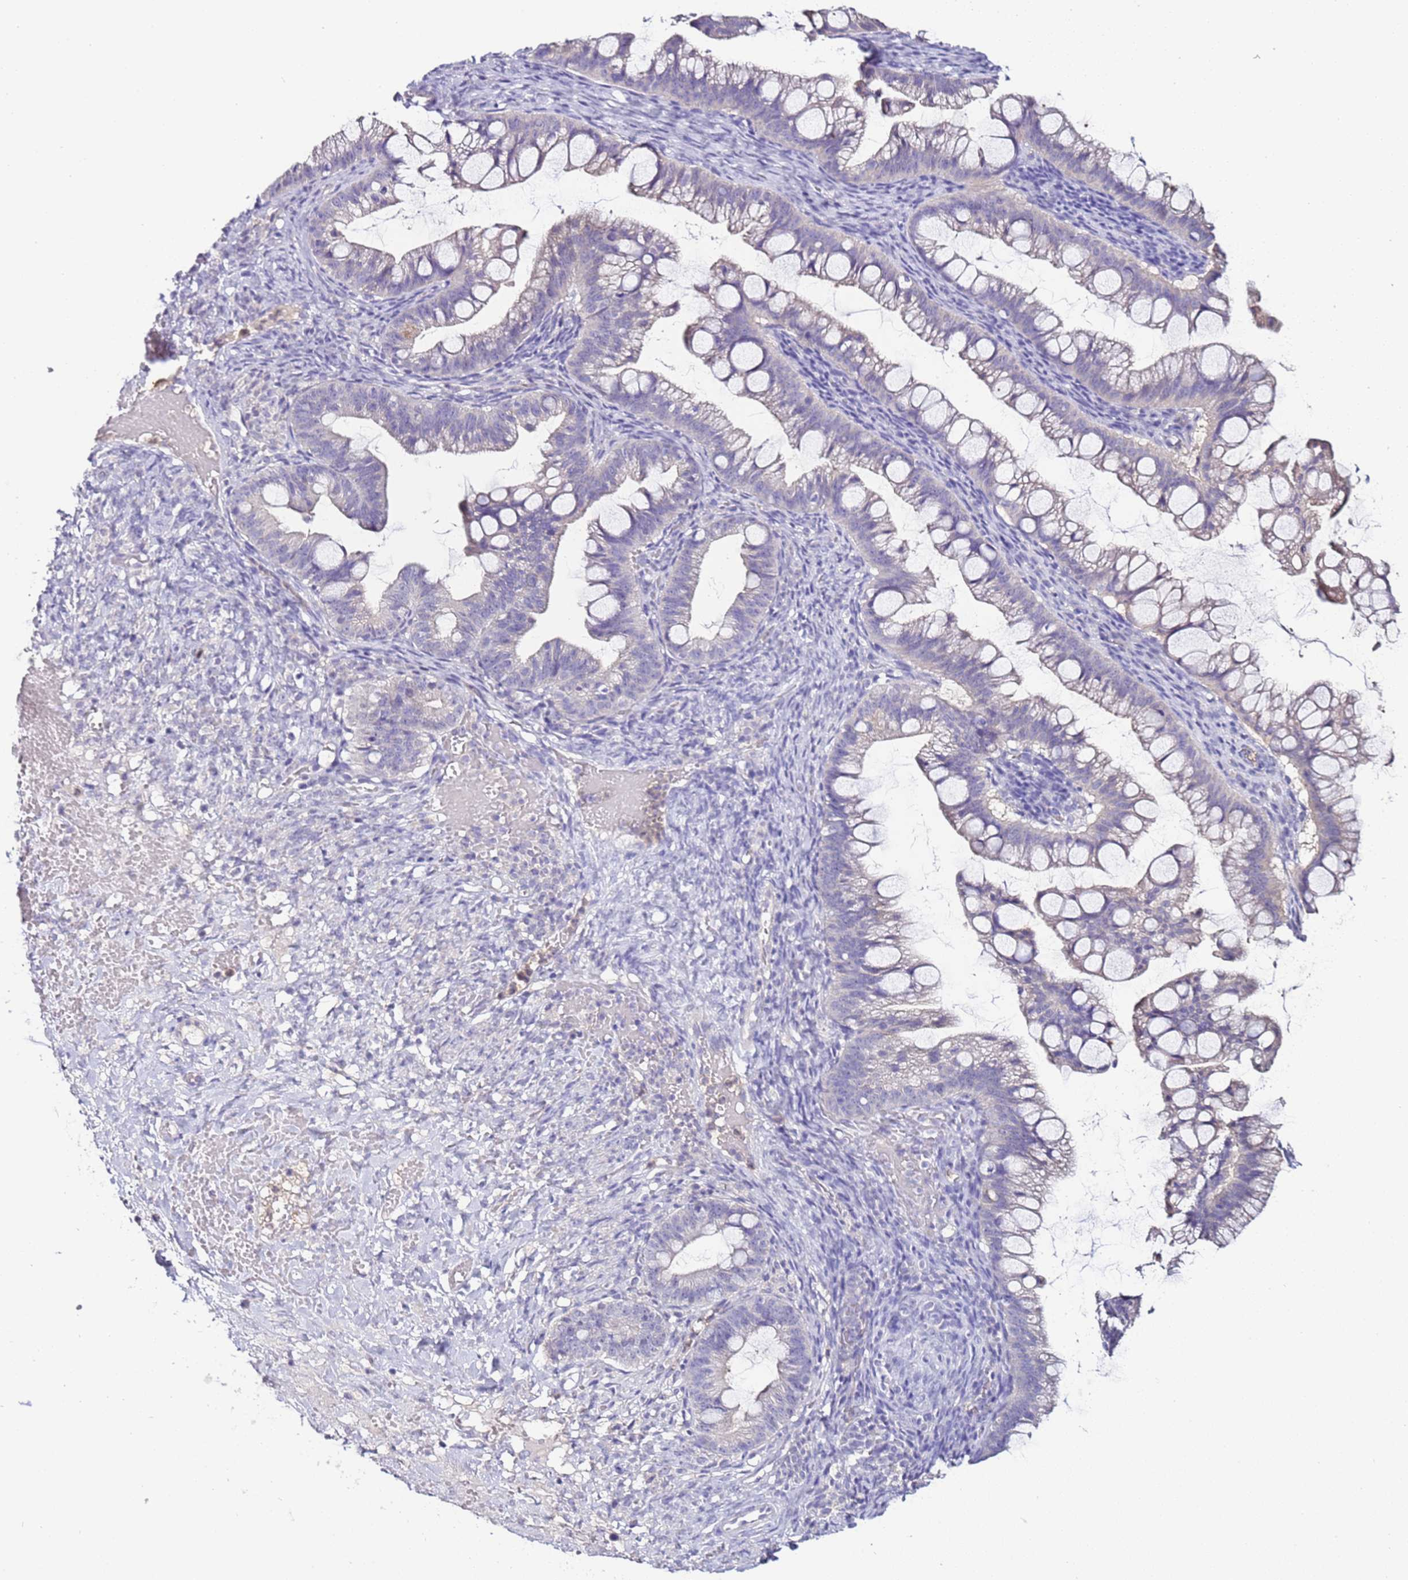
{"staining": {"intensity": "negative", "quantity": "none", "location": "none"}, "tissue": "ovarian cancer", "cell_type": "Tumor cells", "image_type": "cancer", "snomed": [{"axis": "morphology", "description": "Cystadenocarcinoma, mucinous, NOS"}, {"axis": "topography", "description": "Ovary"}], "caption": "Micrograph shows no protein expression in tumor cells of ovarian mucinous cystadenocarcinoma tissue.", "gene": "IL2RG", "patient": {"sex": "female", "age": 73}}